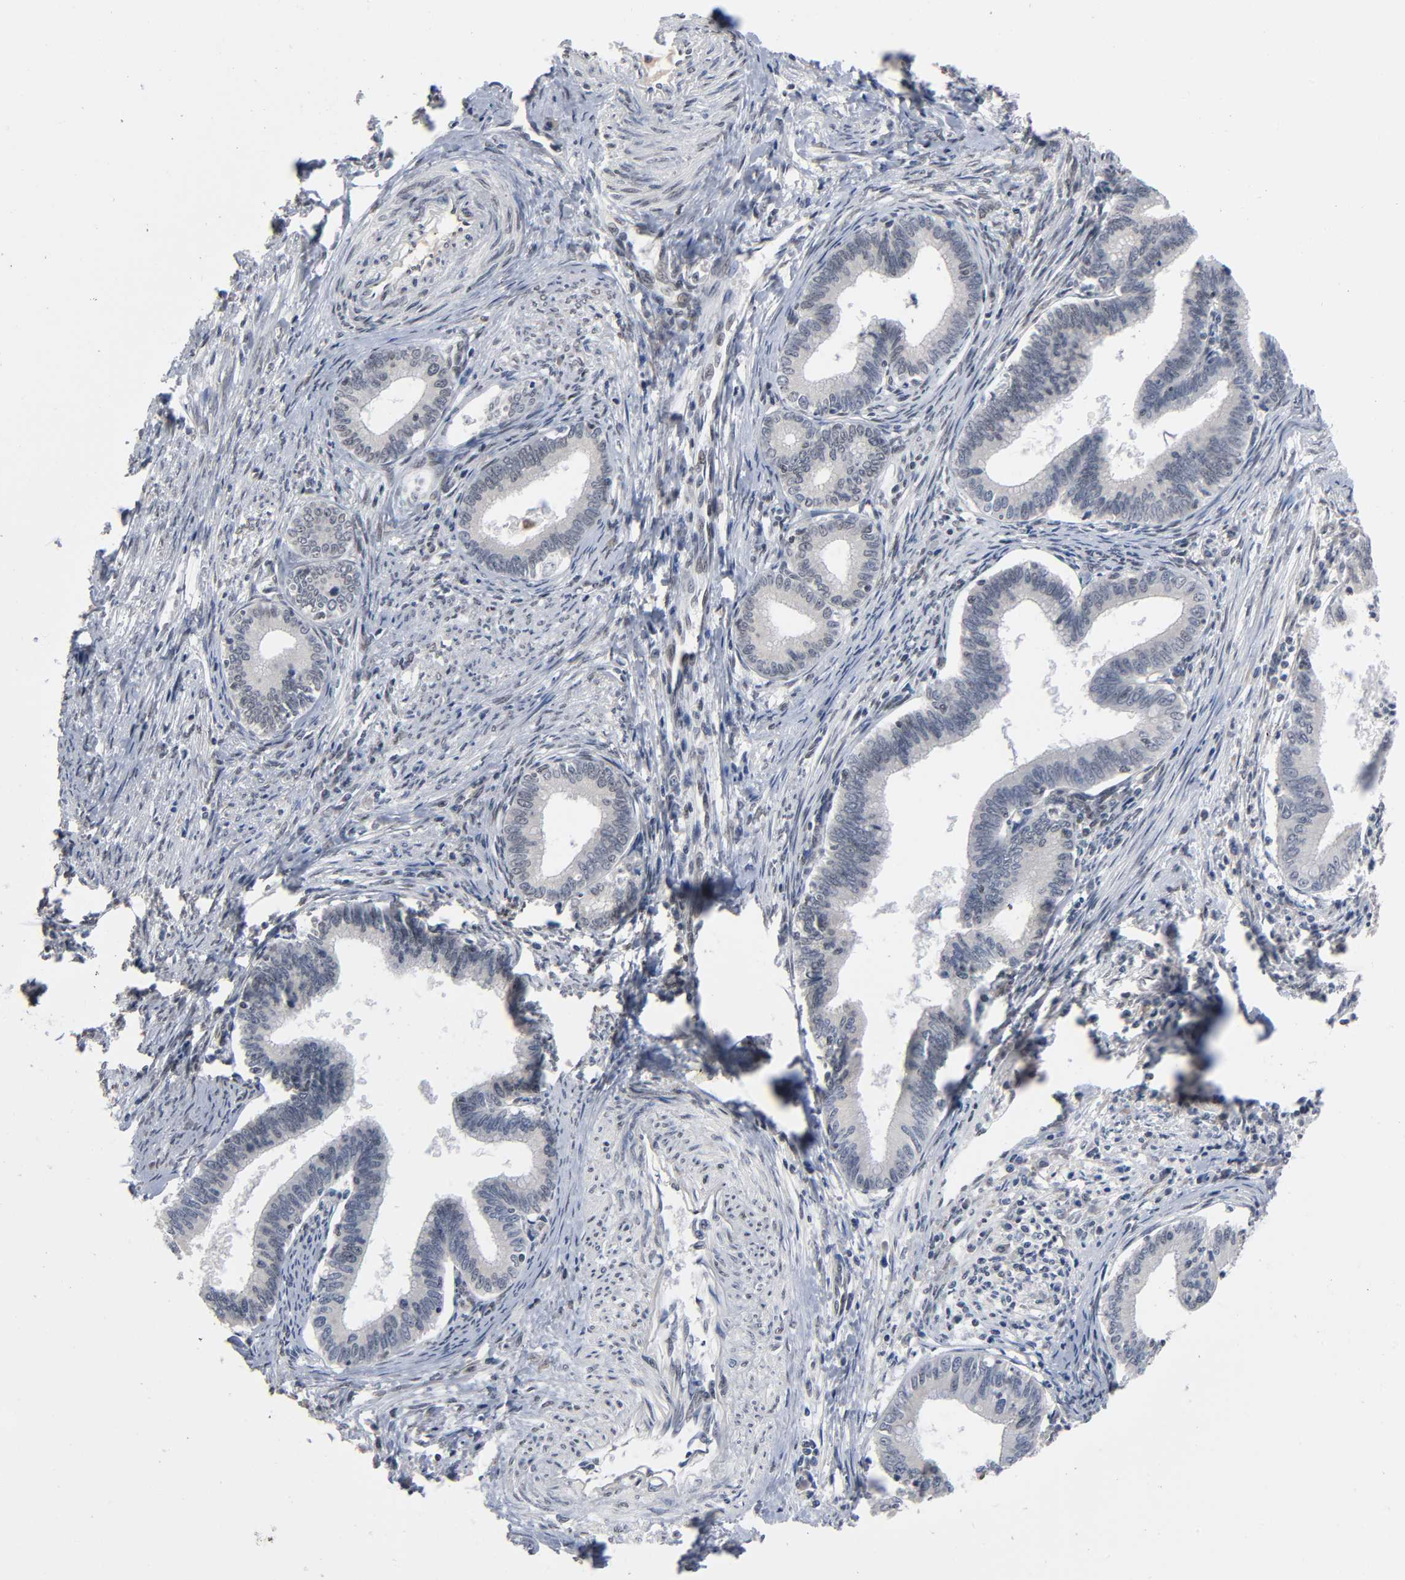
{"staining": {"intensity": "negative", "quantity": "none", "location": "none"}, "tissue": "cervical cancer", "cell_type": "Tumor cells", "image_type": "cancer", "snomed": [{"axis": "morphology", "description": "Adenocarcinoma, NOS"}, {"axis": "topography", "description": "Cervix"}], "caption": "Cervical cancer (adenocarcinoma) was stained to show a protein in brown. There is no significant expression in tumor cells. Brightfield microscopy of IHC stained with DAB (brown) and hematoxylin (blue), captured at high magnification.", "gene": "ZNF384", "patient": {"sex": "female", "age": 36}}